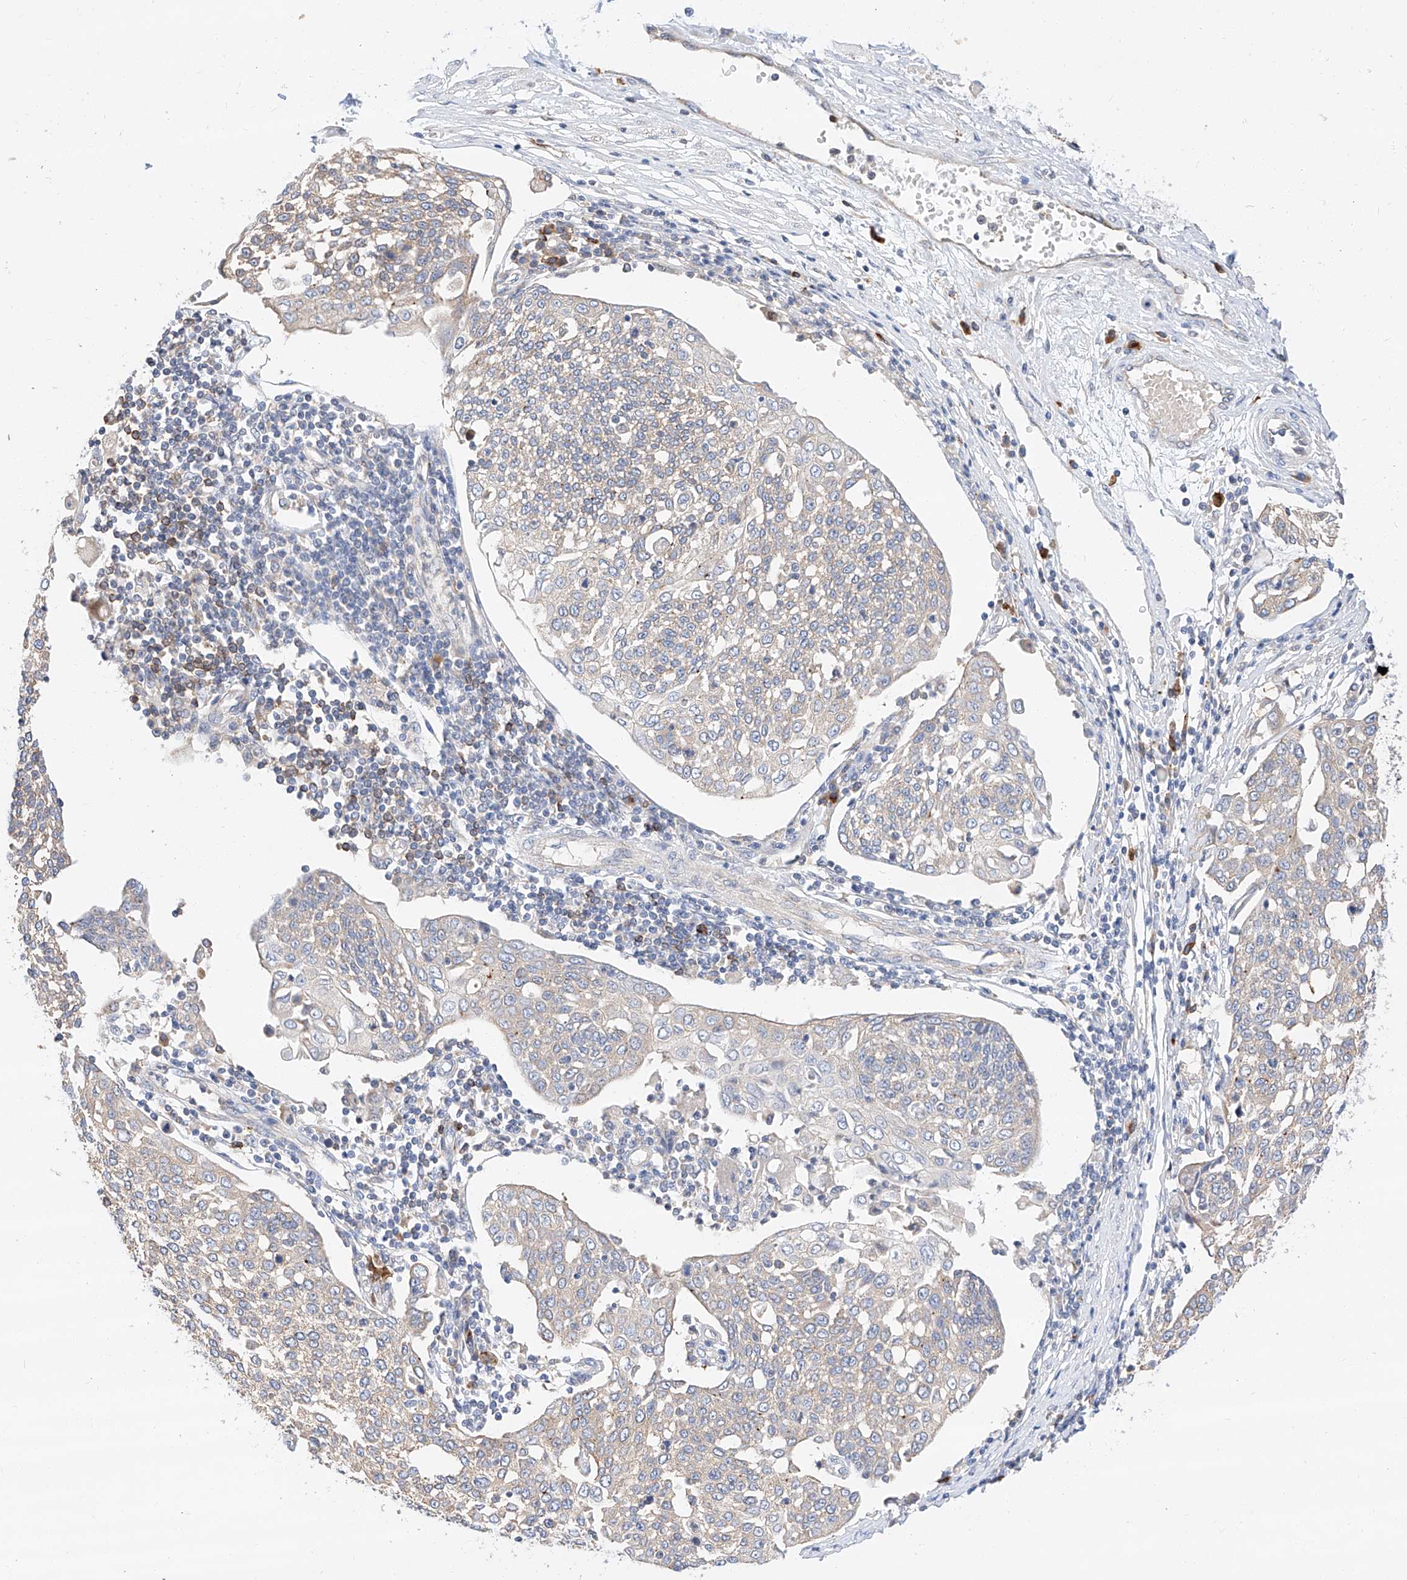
{"staining": {"intensity": "weak", "quantity": "<25%", "location": "cytoplasmic/membranous"}, "tissue": "cervical cancer", "cell_type": "Tumor cells", "image_type": "cancer", "snomed": [{"axis": "morphology", "description": "Squamous cell carcinoma, NOS"}, {"axis": "topography", "description": "Cervix"}], "caption": "A high-resolution histopathology image shows IHC staining of cervical squamous cell carcinoma, which shows no significant expression in tumor cells.", "gene": "GLMN", "patient": {"sex": "female", "age": 34}}